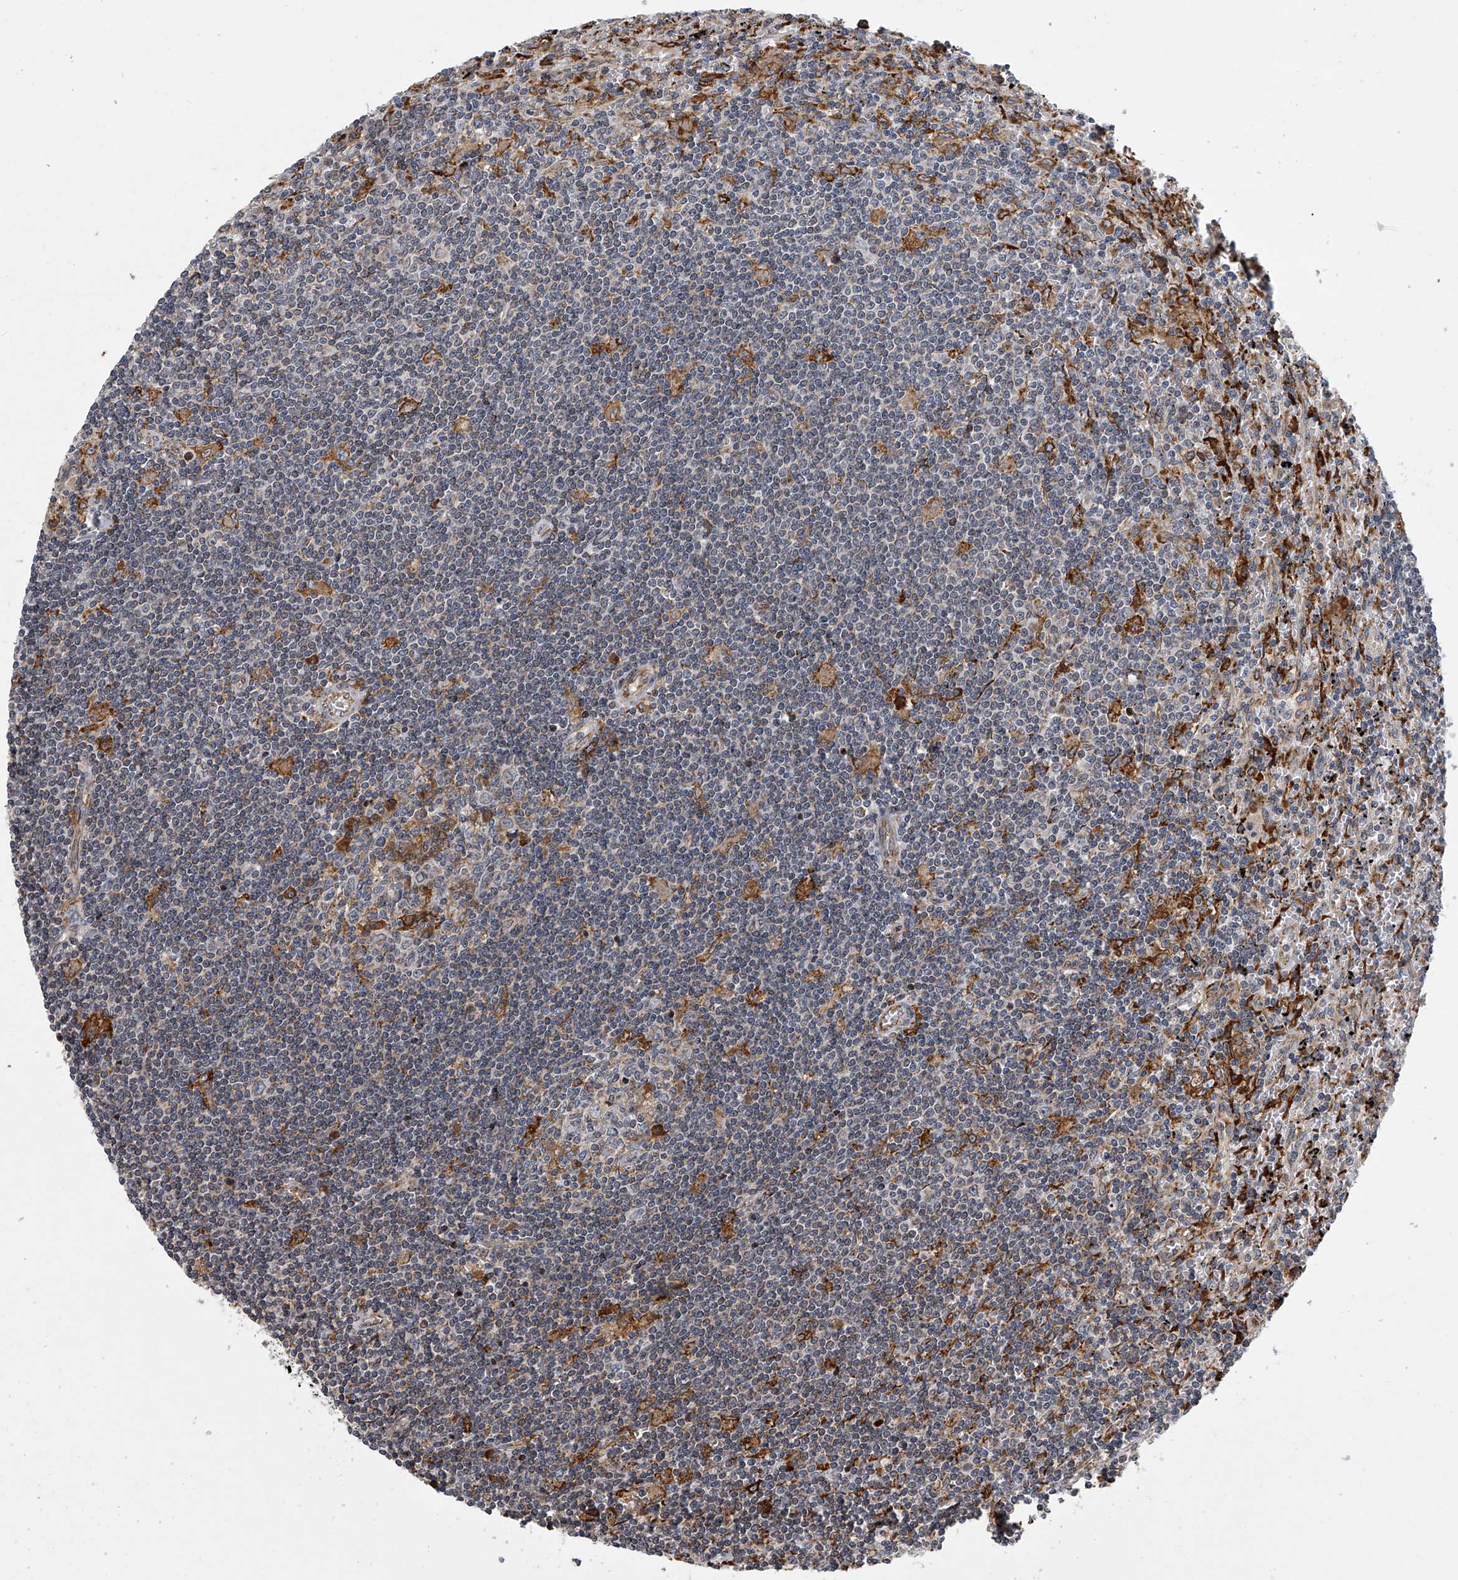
{"staining": {"intensity": "negative", "quantity": "none", "location": "none"}, "tissue": "lymphoma", "cell_type": "Tumor cells", "image_type": "cancer", "snomed": [{"axis": "morphology", "description": "Malignant lymphoma, non-Hodgkin's type, Low grade"}, {"axis": "topography", "description": "Spleen"}], "caption": "The image reveals no significant positivity in tumor cells of low-grade malignant lymphoma, non-Hodgkin's type.", "gene": "TMEM63C", "patient": {"sex": "male", "age": 76}}